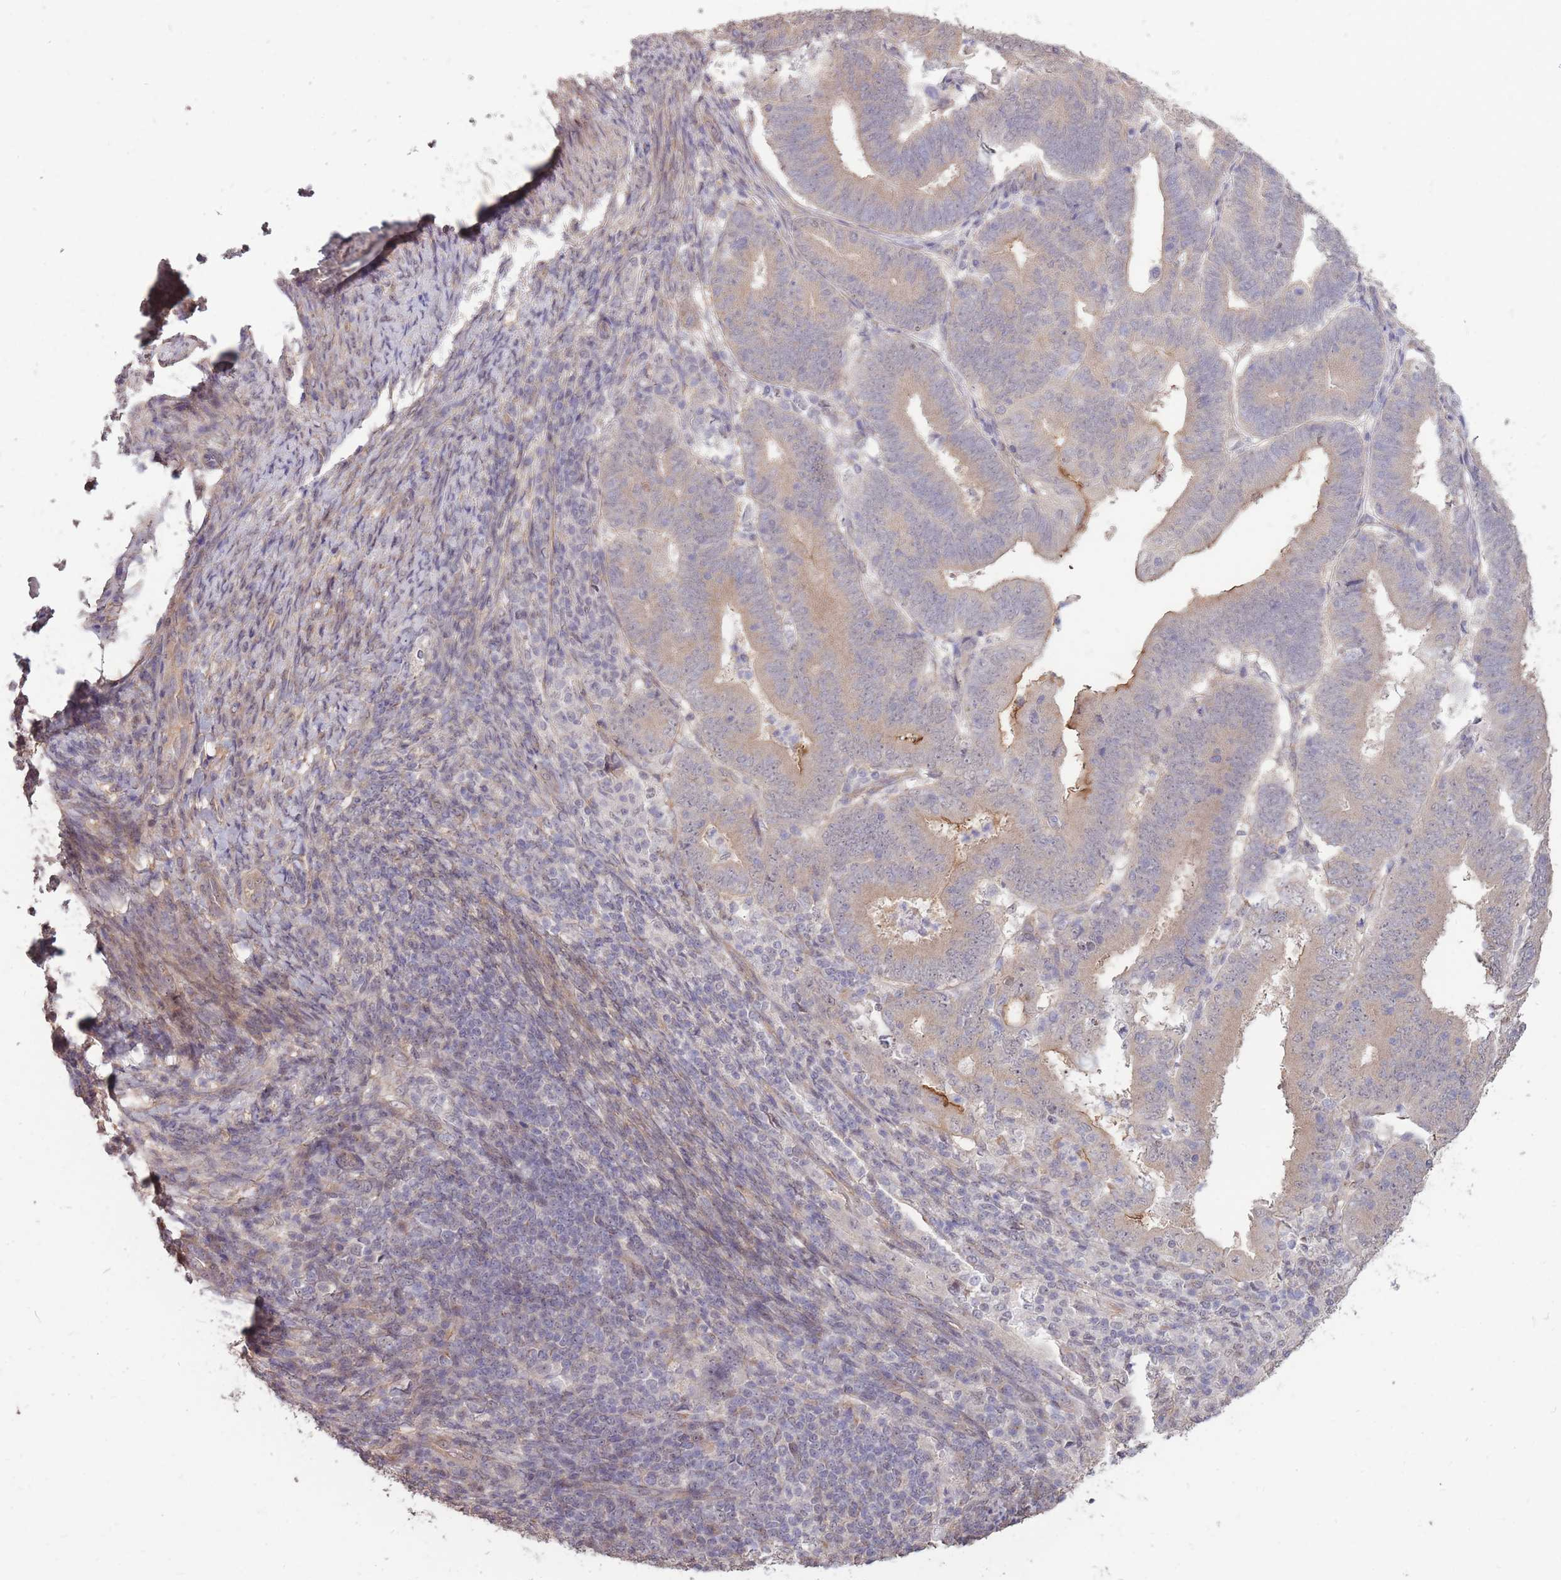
{"staining": {"intensity": "weak", "quantity": "<25%", "location": "cytoplasmic/membranous"}, "tissue": "endometrial cancer", "cell_type": "Tumor cells", "image_type": "cancer", "snomed": [{"axis": "morphology", "description": "Adenocarcinoma, NOS"}, {"axis": "topography", "description": "Endometrium"}], "caption": "Tumor cells are negative for protein expression in human adenocarcinoma (endometrial).", "gene": "DYNC1LI2", "patient": {"sex": "female", "age": 70}}